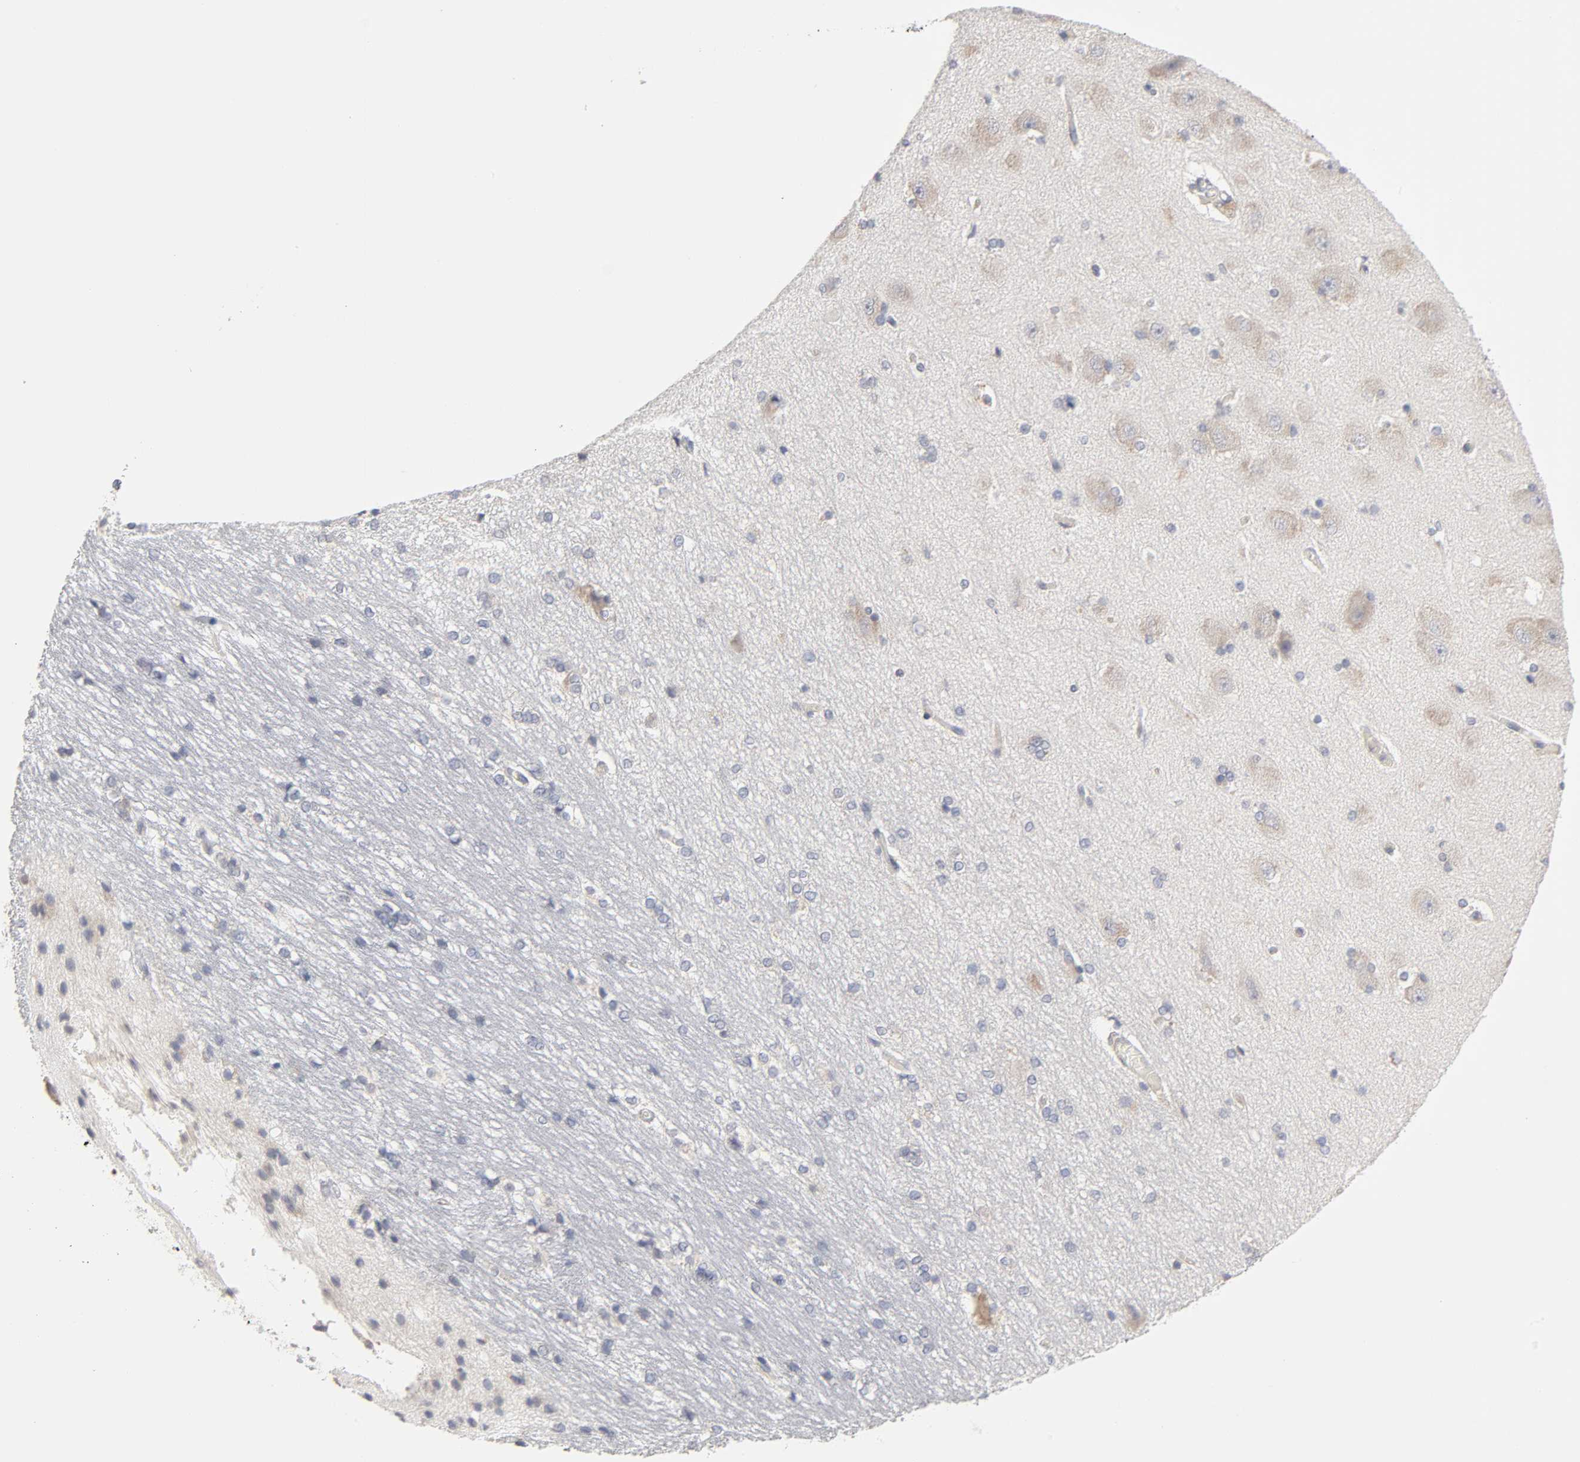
{"staining": {"intensity": "negative", "quantity": "none", "location": "none"}, "tissue": "hippocampus", "cell_type": "Glial cells", "image_type": "normal", "snomed": [{"axis": "morphology", "description": "Normal tissue, NOS"}, {"axis": "topography", "description": "Hippocampus"}], "caption": "Hippocampus was stained to show a protein in brown. There is no significant expression in glial cells. (DAB (3,3'-diaminobenzidine) immunohistochemistry with hematoxylin counter stain).", "gene": "IL4R", "patient": {"sex": "female", "age": 19}}